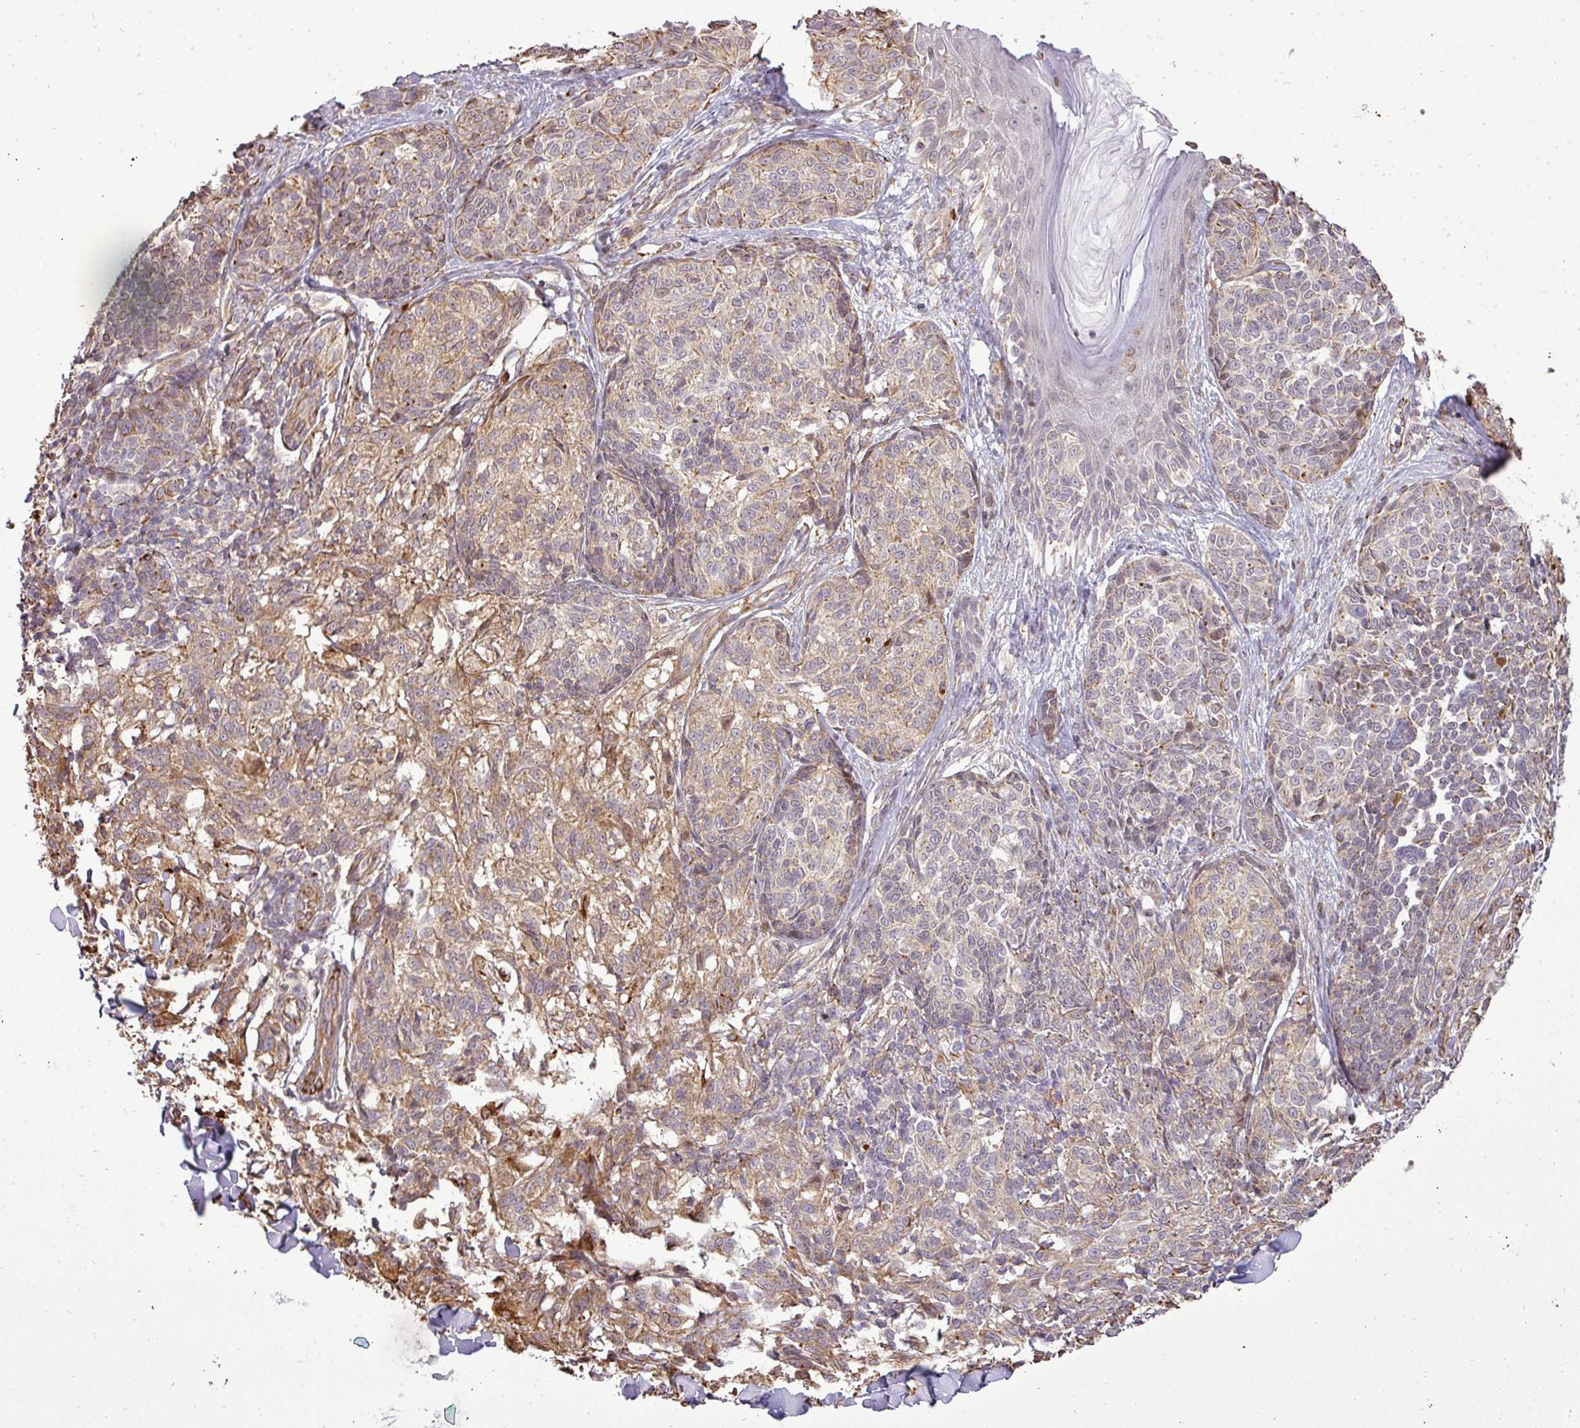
{"staining": {"intensity": "weak", "quantity": ">75%", "location": "cytoplasmic/membranous"}, "tissue": "melanoma", "cell_type": "Tumor cells", "image_type": "cancer", "snomed": [{"axis": "morphology", "description": "Malignant melanoma, NOS"}, {"axis": "topography", "description": "Skin of upper extremity"}], "caption": "IHC (DAB) staining of human malignant melanoma shows weak cytoplasmic/membranous protein expression in approximately >75% of tumor cells.", "gene": "PDRG1", "patient": {"sex": "male", "age": 40}}